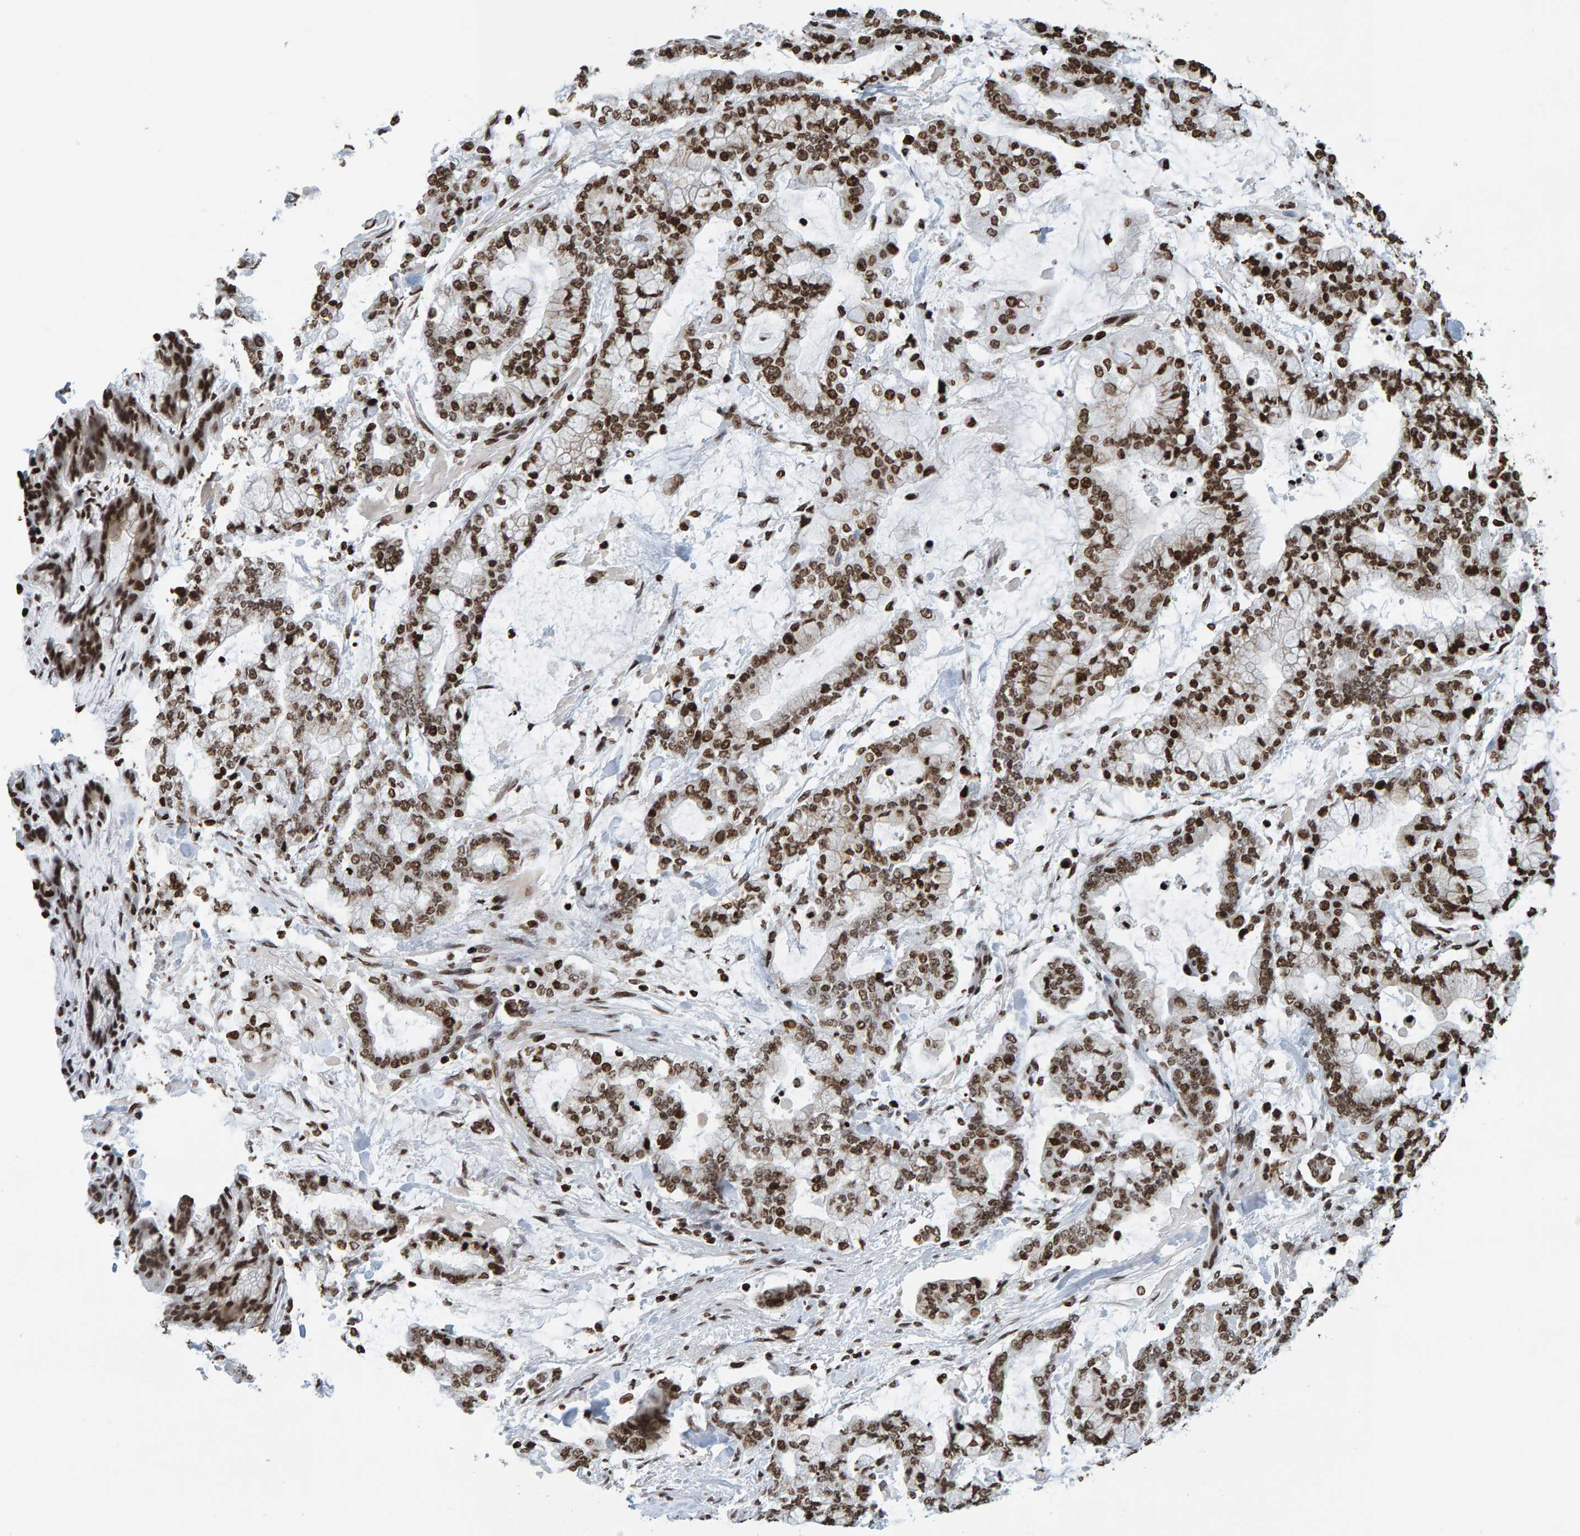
{"staining": {"intensity": "strong", "quantity": ">75%", "location": "nuclear"}, "tissue": "stomach cancer", "cell_type": "Tumor cells", "image_type": "cancer", "snomed": [{"axis": "morphology", "description": "Normal tissue, NOS"}, {"axis": "morphology", "description": "Adenocarcinoma, NOS"}, {"axis": "topography", "description": "Stomach, upper"}, {"axis": "topography", "description": "Stomach"}], "caption": "Human adenocarcinoma (stomach) stained for a protein (brown) reveals strong nuclear positive expression in approximately >75% of tumor cells.", "gene": "BRF2", "patient": {"sex": "male", "age": 76}}